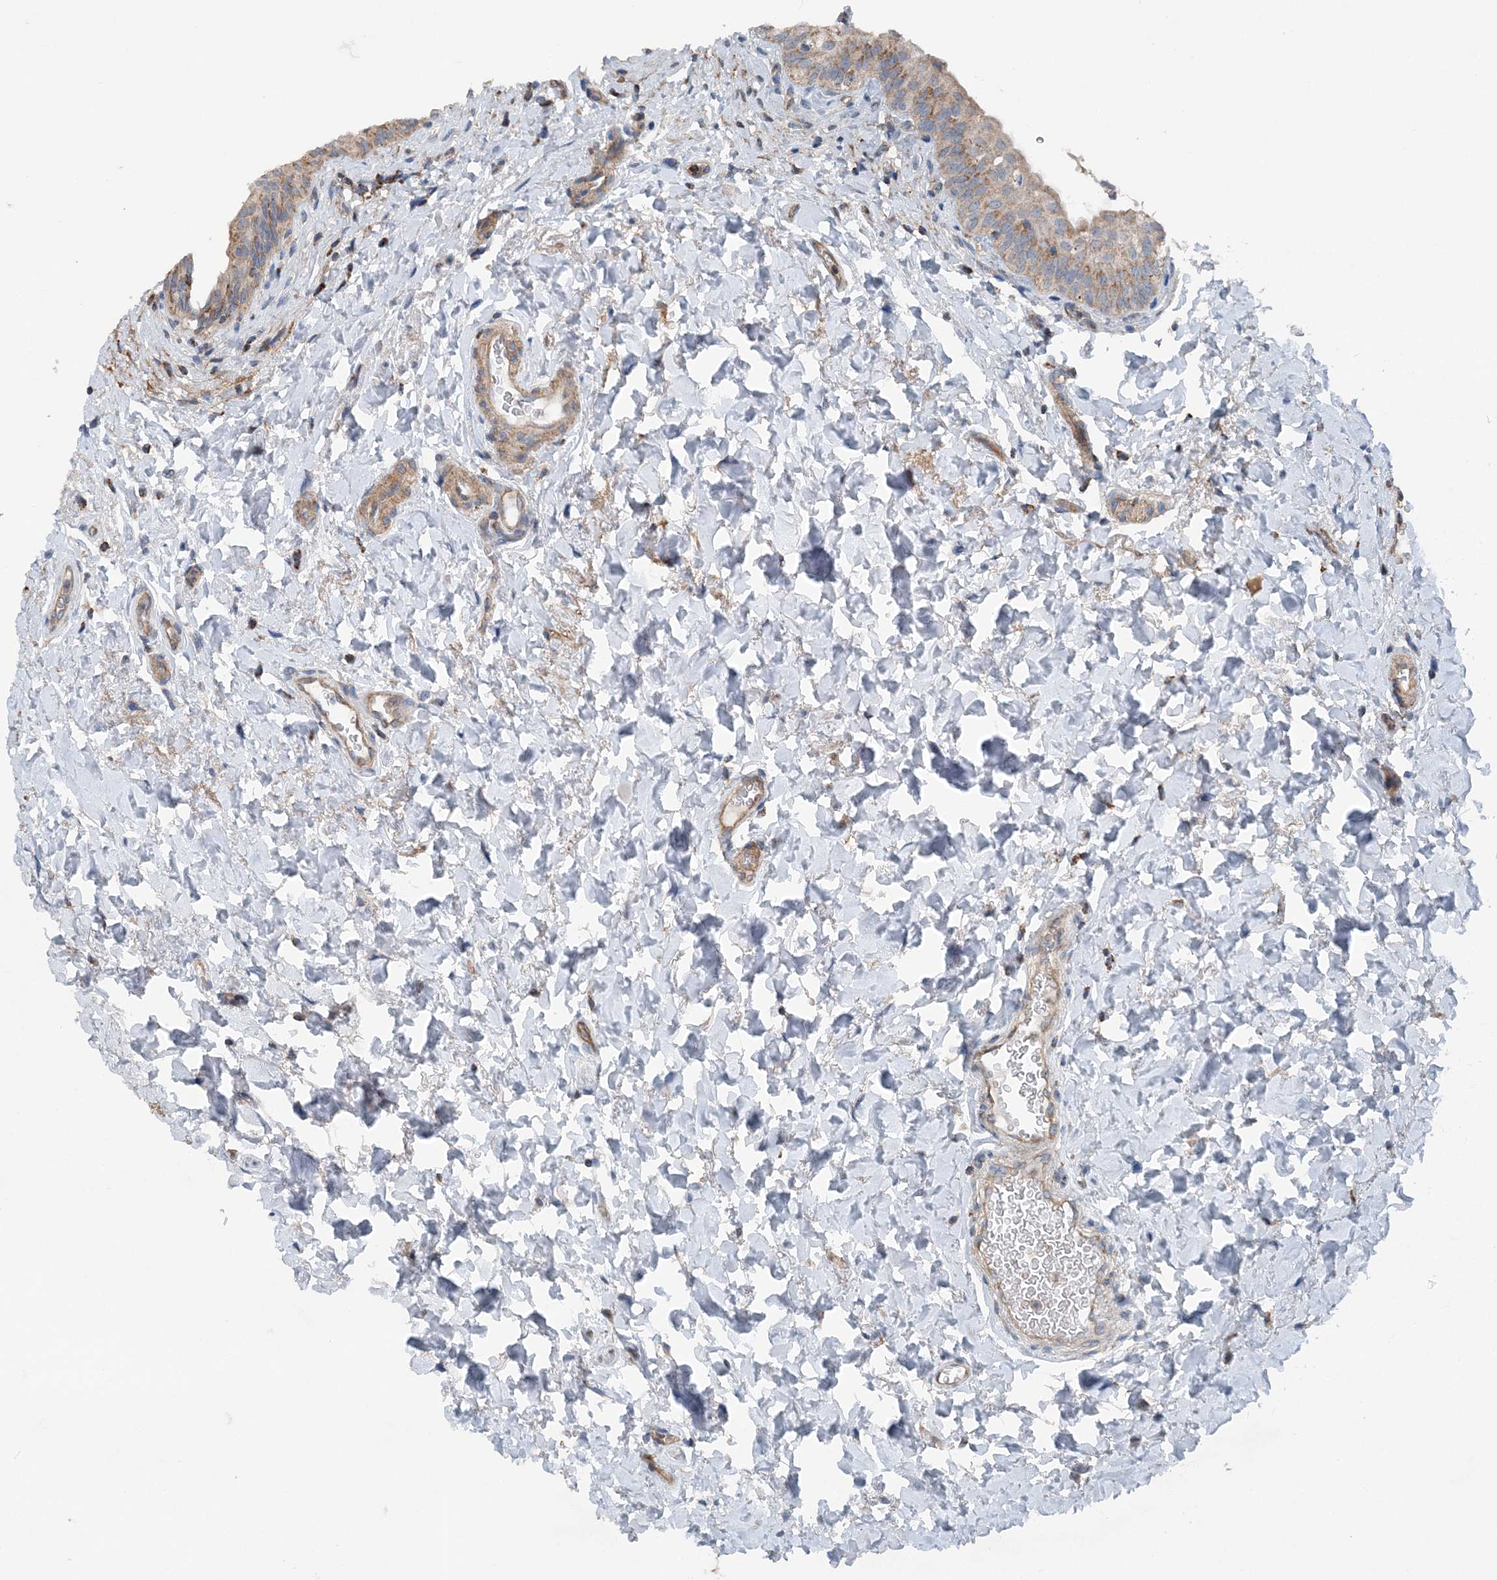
{"staining": {"intensity": "moderate", "quantity": ">75%", "location": "cytoplasmic/membranous"}, "tissue": "urinary bladder", "cell_type": "Urothelial cells", "image_type": "normal", "snomed": [{"axis": "morphology", "description": "Normal tissue, NOS"}, {"axis": "topography", "description": "Urinary bladder"}], "caption": "DAB immunohistochemical staining of unremarkable urinary bladder reveals moderate cytoplasmic/membranous protein positivity in approximately >75% of urothelial cells.", "gene": "SPRY2", "patient": {"sex": "male", "age": 83}}